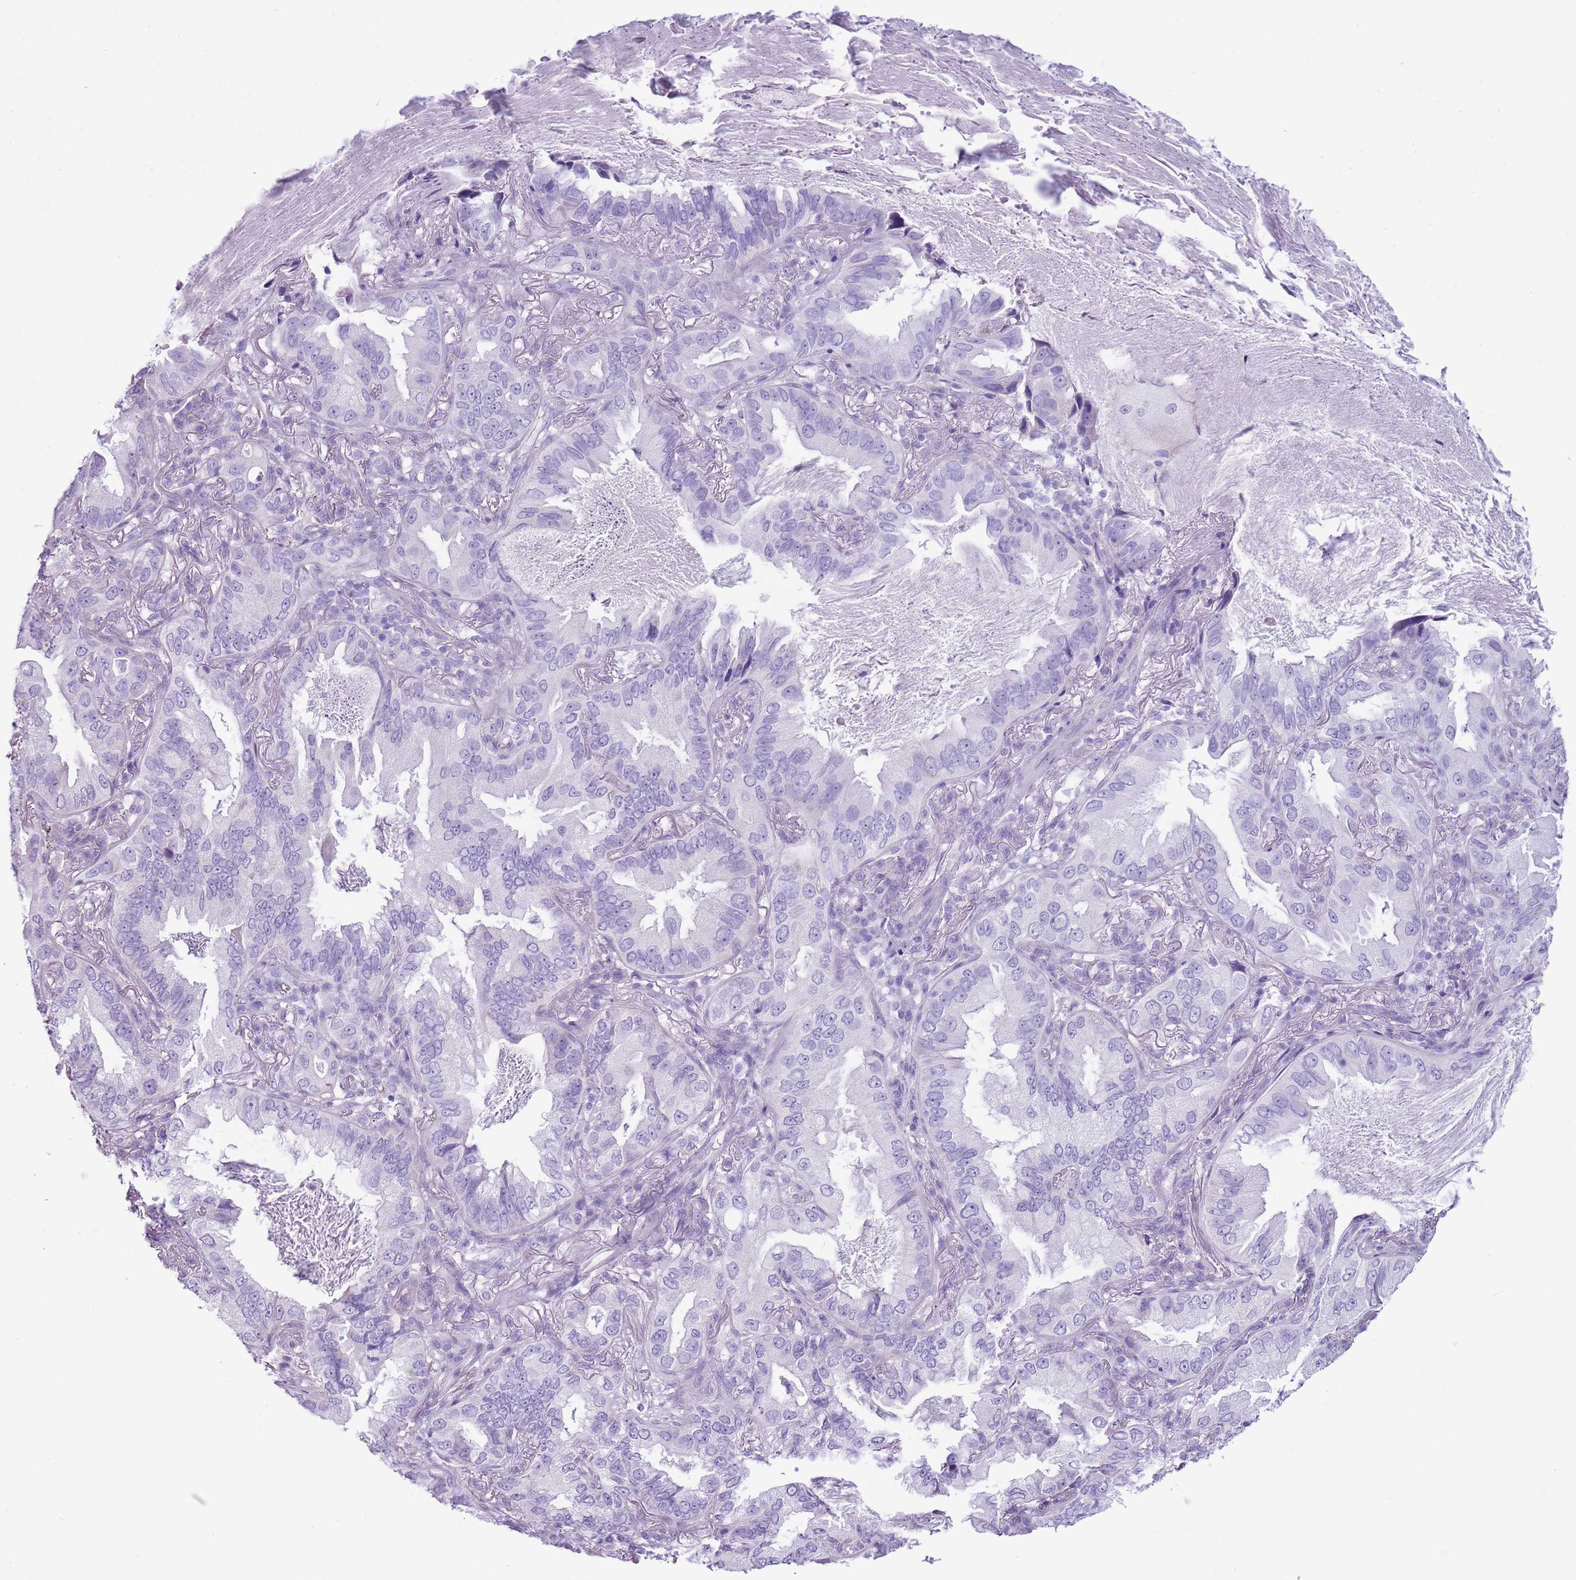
{"staining": {"intensity": "negative", "quantity": "none", "location": "none"}, "tissue": "lung cancer", "cell_type": "Tumor cells", "image_type": "cancer", "snomed": [{"axis": "morphology", "description": "Adenocarcinoma, NOS"}, {"axis": "topography", "description": "Lung"}], "caption": "Tumor cells are negative for brown protein staining in adenocarcinoma (lung). (Immunohistochemistry (ihc), brightfield microscopy, high magnification).", "gene": "CD177", "patient": {"sex": "female", "age": 69}}